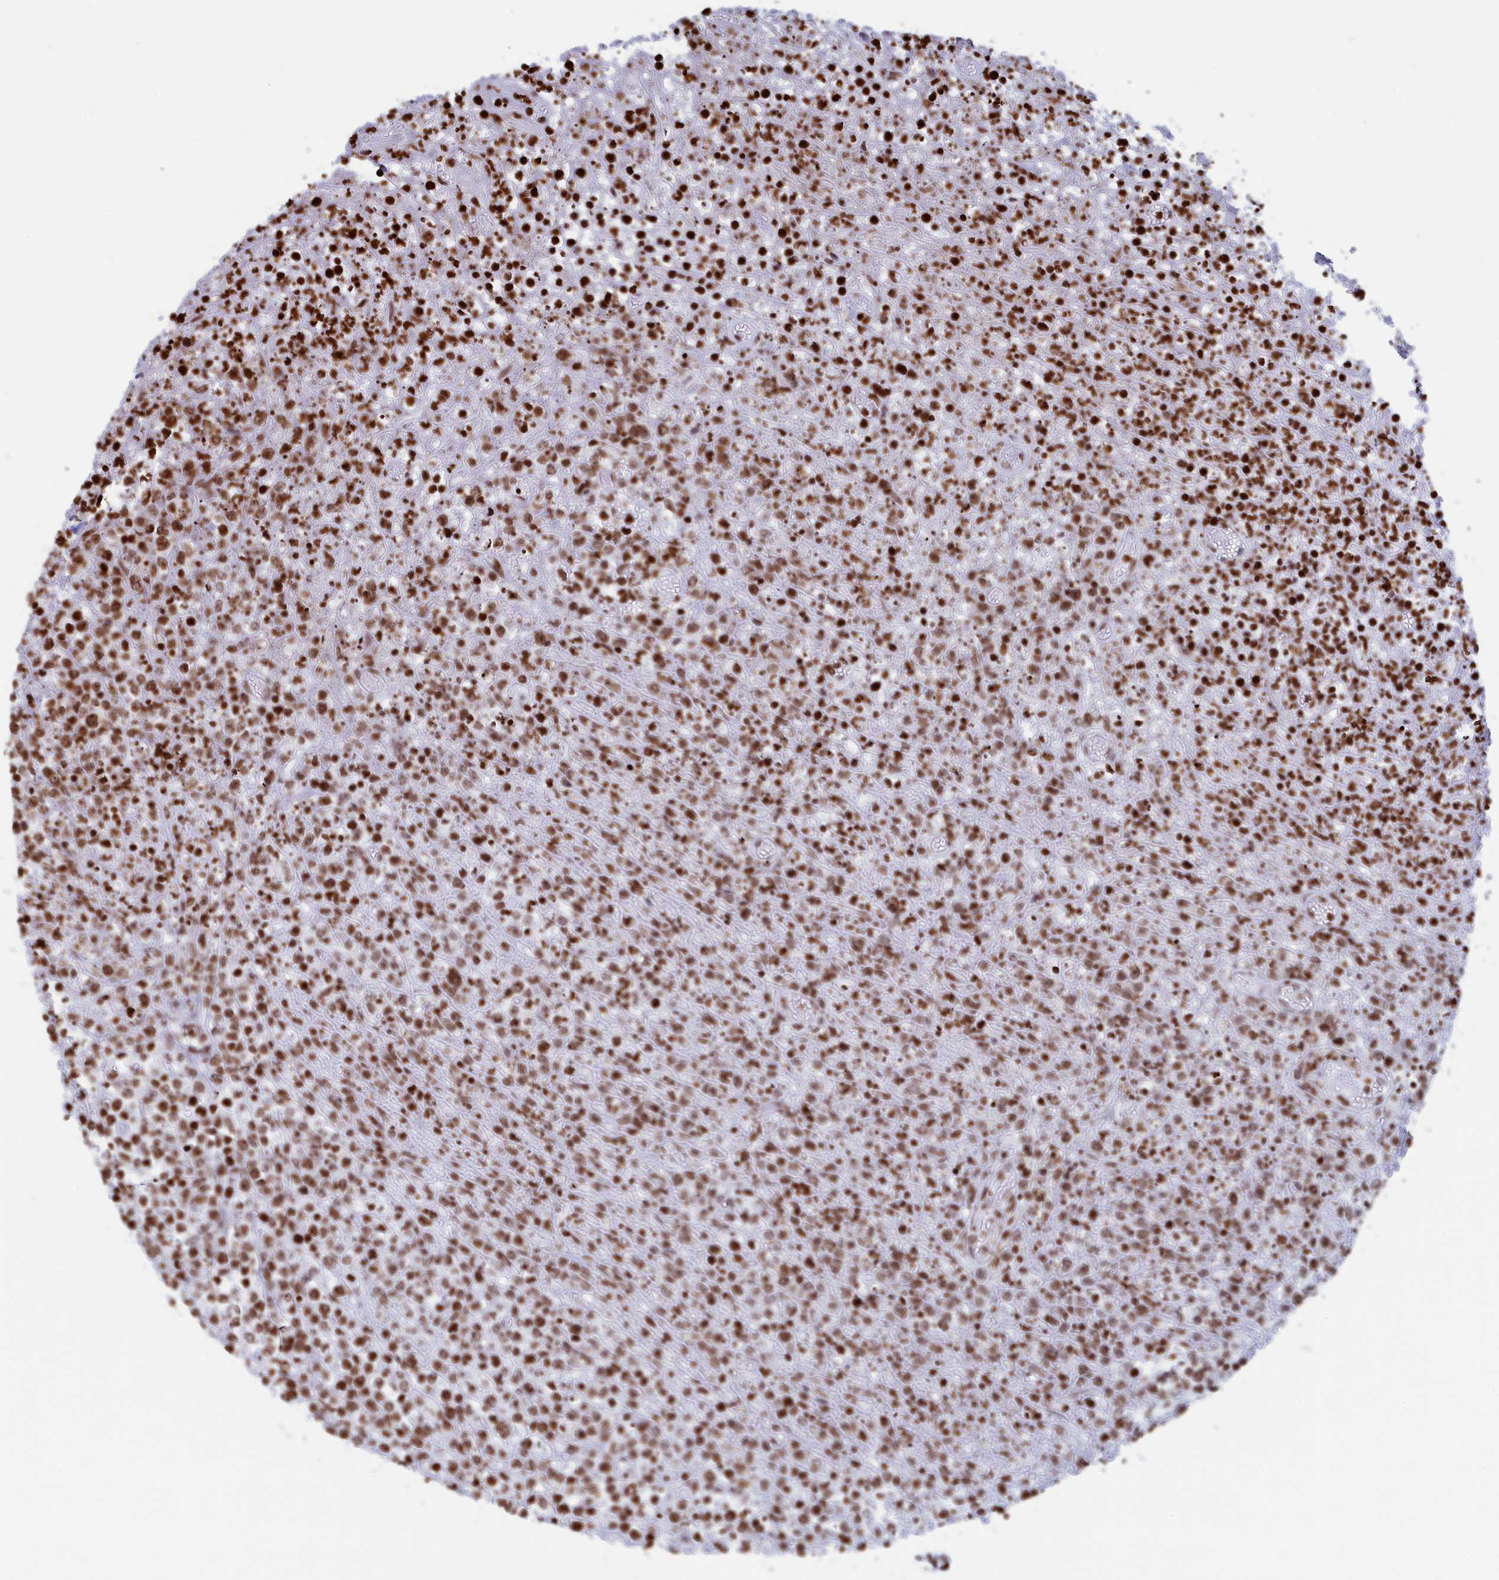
{"staining": {"intensity": "moderate", "quantity": ">75%", "location": "nuclear"}, "tissue": "lymphoma", "cell_type": "Tumor cells", "image_type": "cancer", "snomed": [{"axis": "morphology", "description": "Malignant lymphoma, non-Hodgkin's type, High grade"}, {"axis": "topography", "description": "Colon"}], "caption": "A micrograph of high-grade malignant lymphoma, non-Hodgkin's type stained for a protein demonstrates moderate nuclear brown staining in tumor cells. Nuclei are stained in blue.", "gene": "APOBEC3A", "patient": {"sex": "female", "age": 53}}